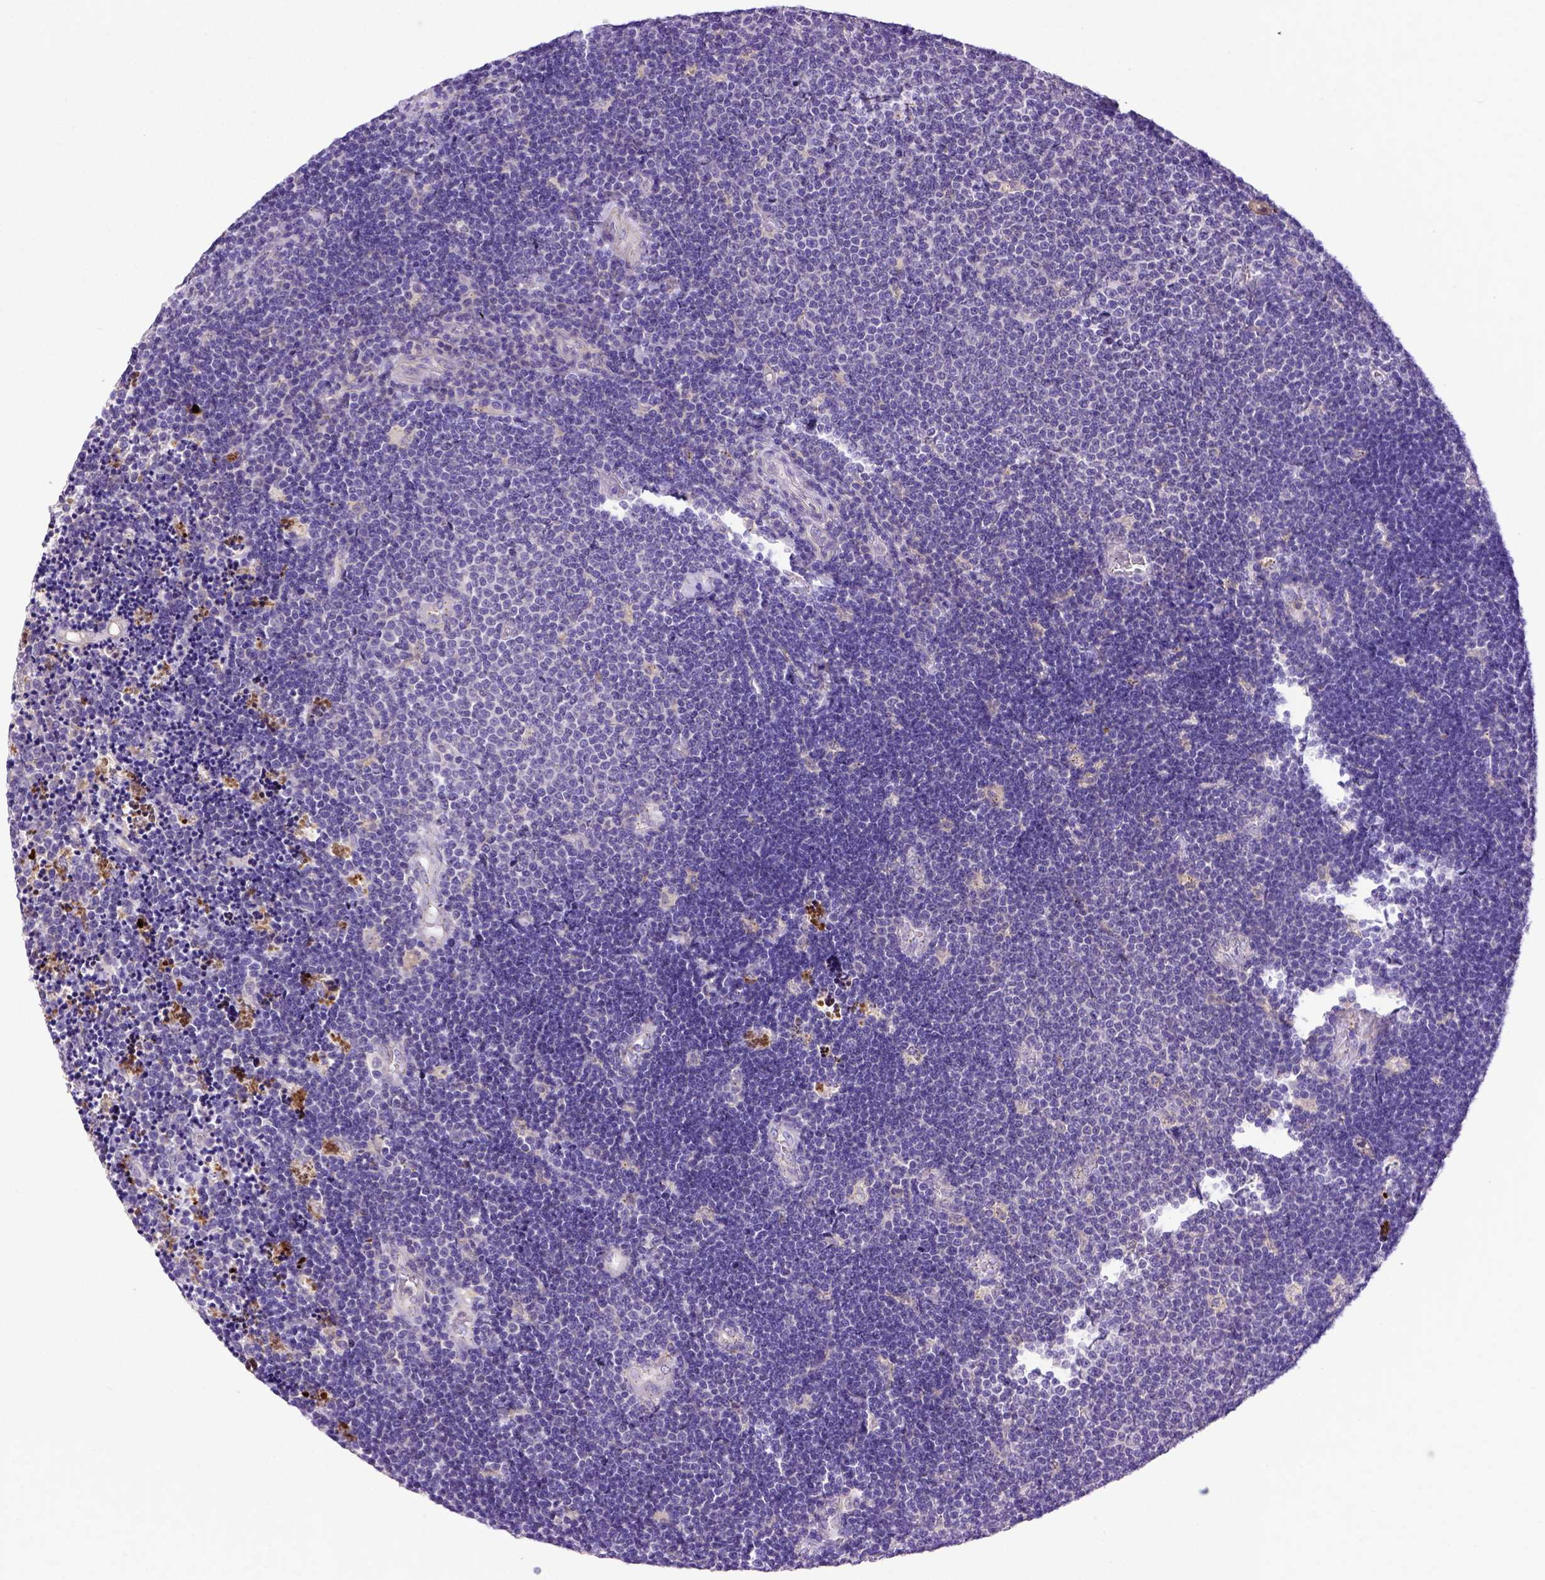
{"staining": {"intensity": "negative", "quantity": "none", "location": "none"}, "tissue": "lymphoma", "cell_type": "Tumor cells", "image_type": "cancer", "snomed": [{"axis": "morphology", "description": "Malignant lymphoma, non-Hodgkin's type, Low grade"}, {"axis": "topography", "description": "Brain"}], "caption": "This histopathology image is of low-grade malignant lymphoma, non-Hodgkin's type stained with IHC to label a protein in brown with the nuclei are counter-stained blue. There is no expression in tumor cells.", "gene": "ADAM12", "patient": {"sex": "female", "age": 66}}